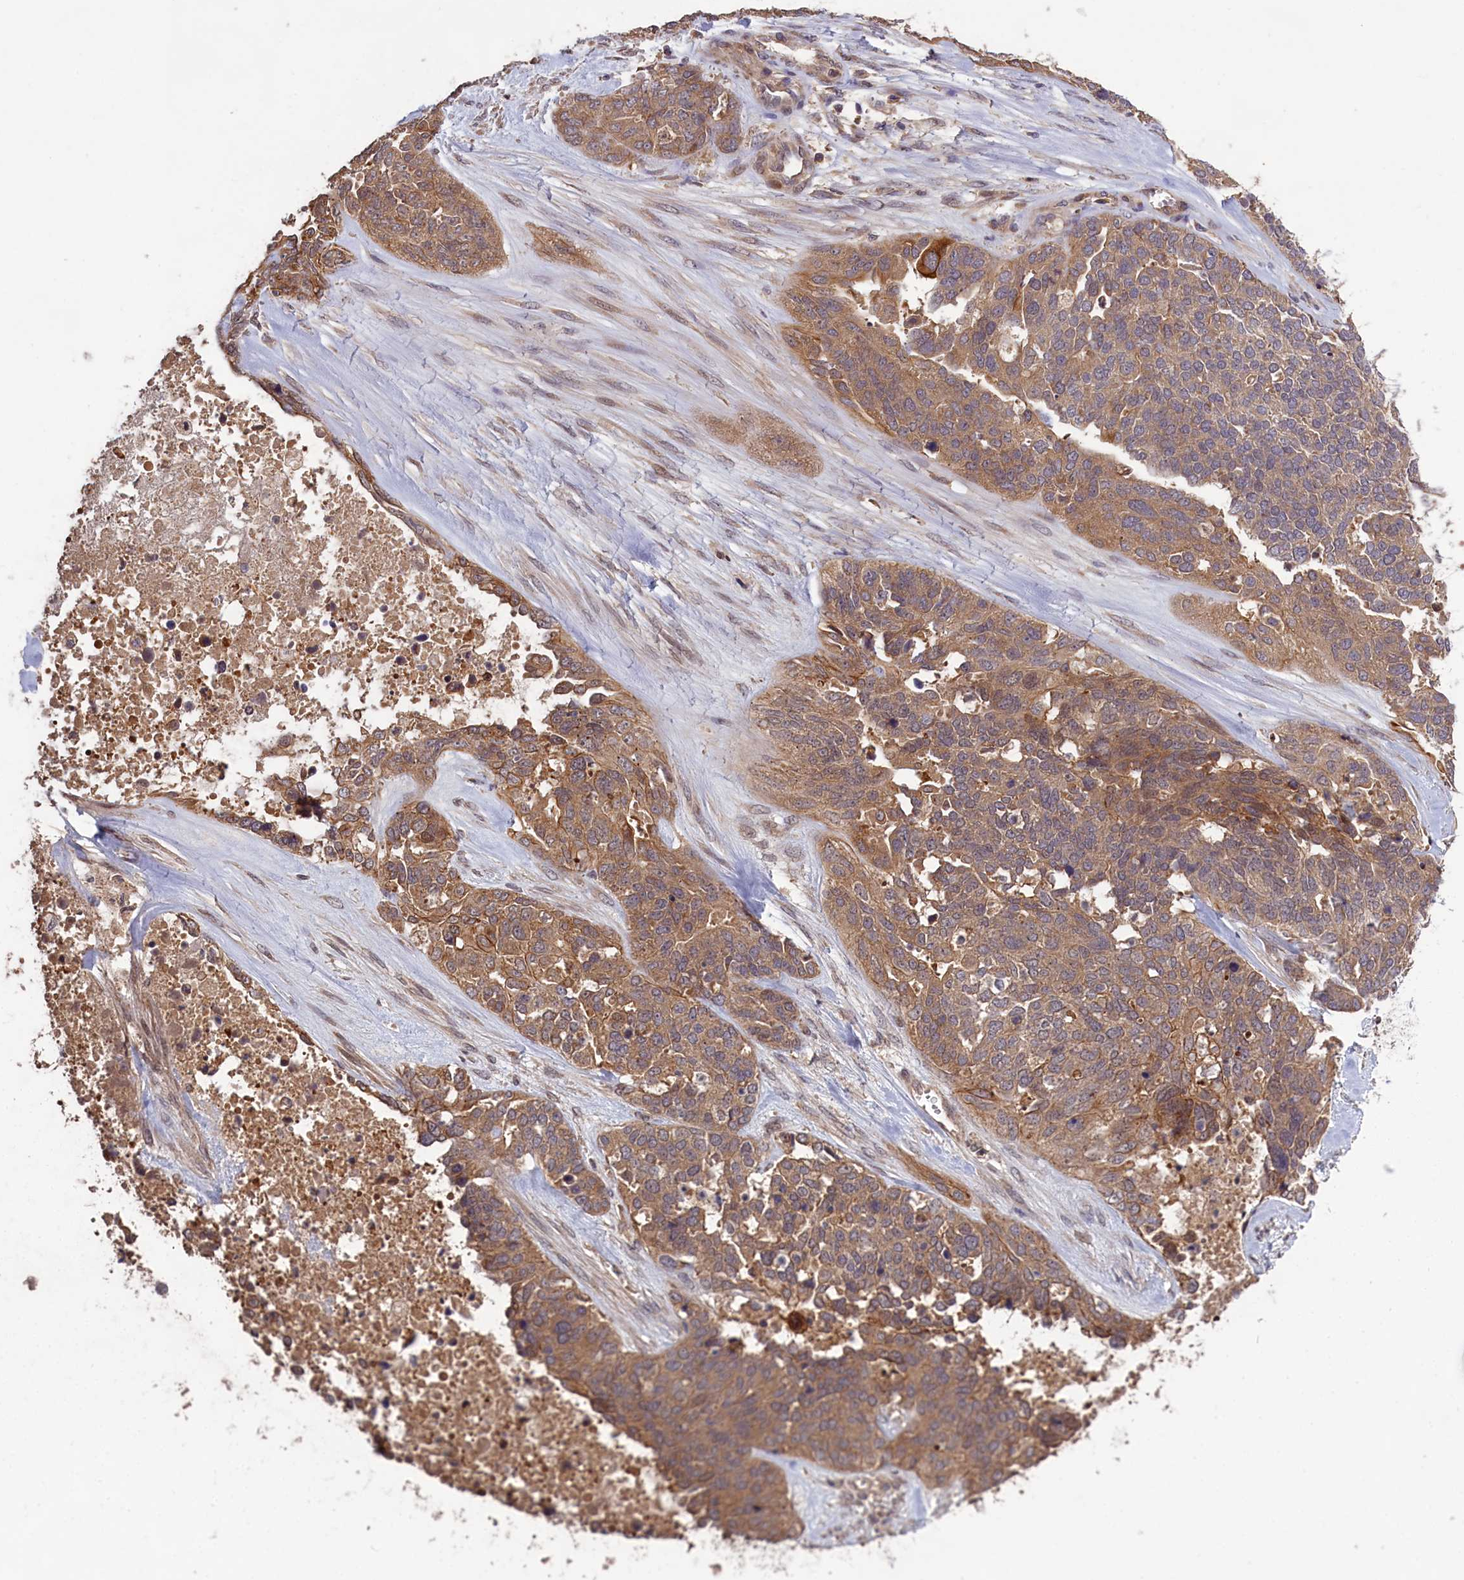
{"staining": {"intensity": "moderate", "quantity": ">75%", "location": "cytoplasmic/membranous"}, "tissue": "ovarian cancer", "cell_type": "Tumor cells", "image_type": "cancer", "snomed": [{"axis": "morphology", "description": "Cystadenocarcinoma, serous, NOS"}, {"axis": "topography", "description": "Ovary"}], "caption": "The photomicrograph demonstrates a brown stain indicating the presence of a protein in the cytoplasmic/membranous of tumor cells in ovarian cancer (serous cystadenocarcinoma). Immunohistochemistry stains the protein of interest in brown and the nuclei are stained blue.", "gene": "DENND1B", "patient": {"sex": "female", "age": 44}}